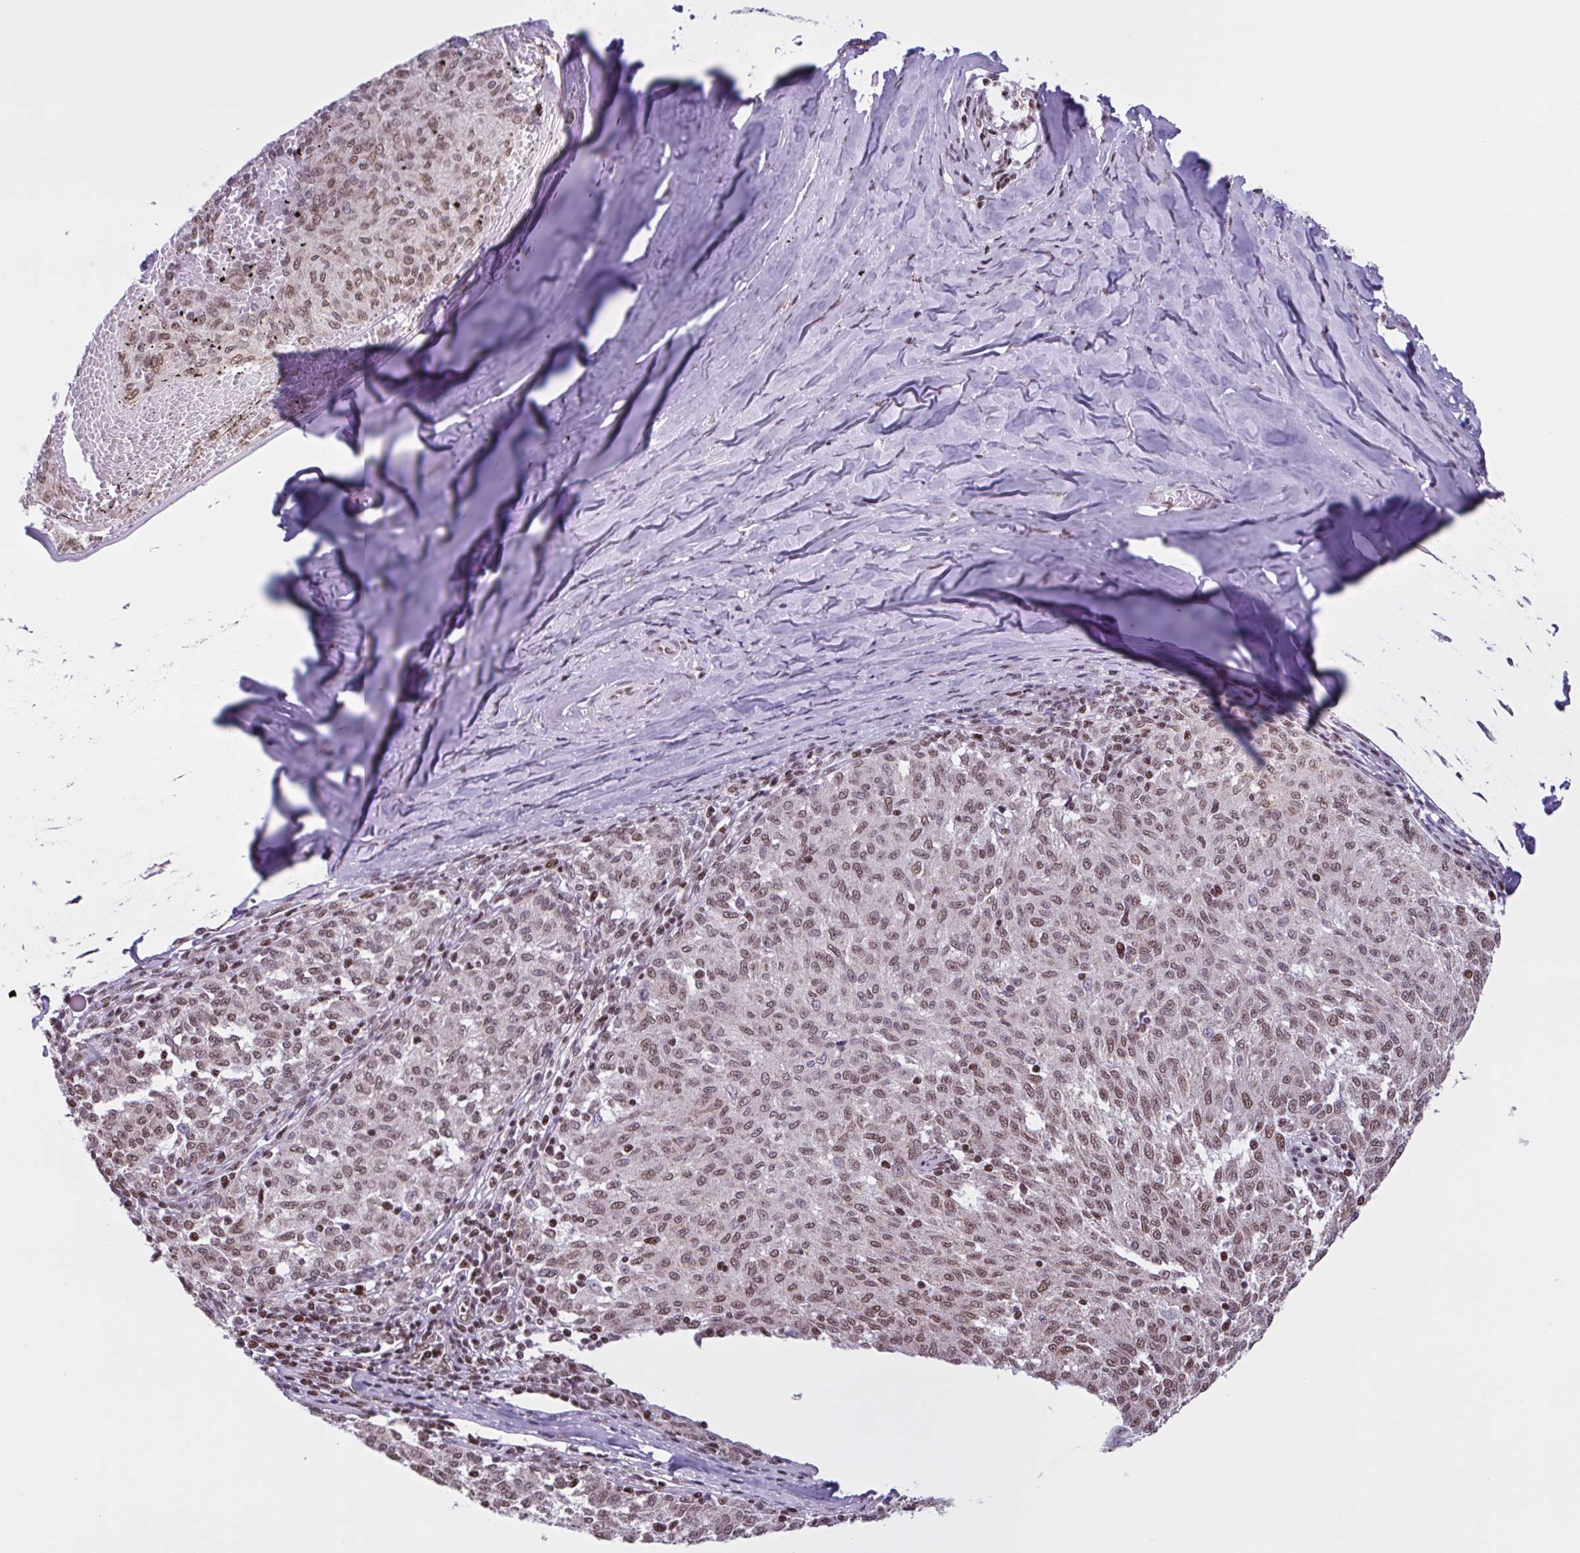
{"staining": {"intensity": "moderate", "quantity": ">75%", "location": "nuclear"}, "tissue": "melanoma", "cell_type": "Tumor cells", "image_type": "cancer", "snomed": [{"axis": "morphology", "description": "Malignant melanoma, NOS"}, {"axis": "topography", "description": "Skin"}], "caption": "DAB (3,3'-diaminobenzidine) immunohistochemical staining of human melanoma displays moderate nuclear protein staining in about >75% of tumor cells.", "gene": "TIMM21", "patient": {"sex": "female", "age": 72}}